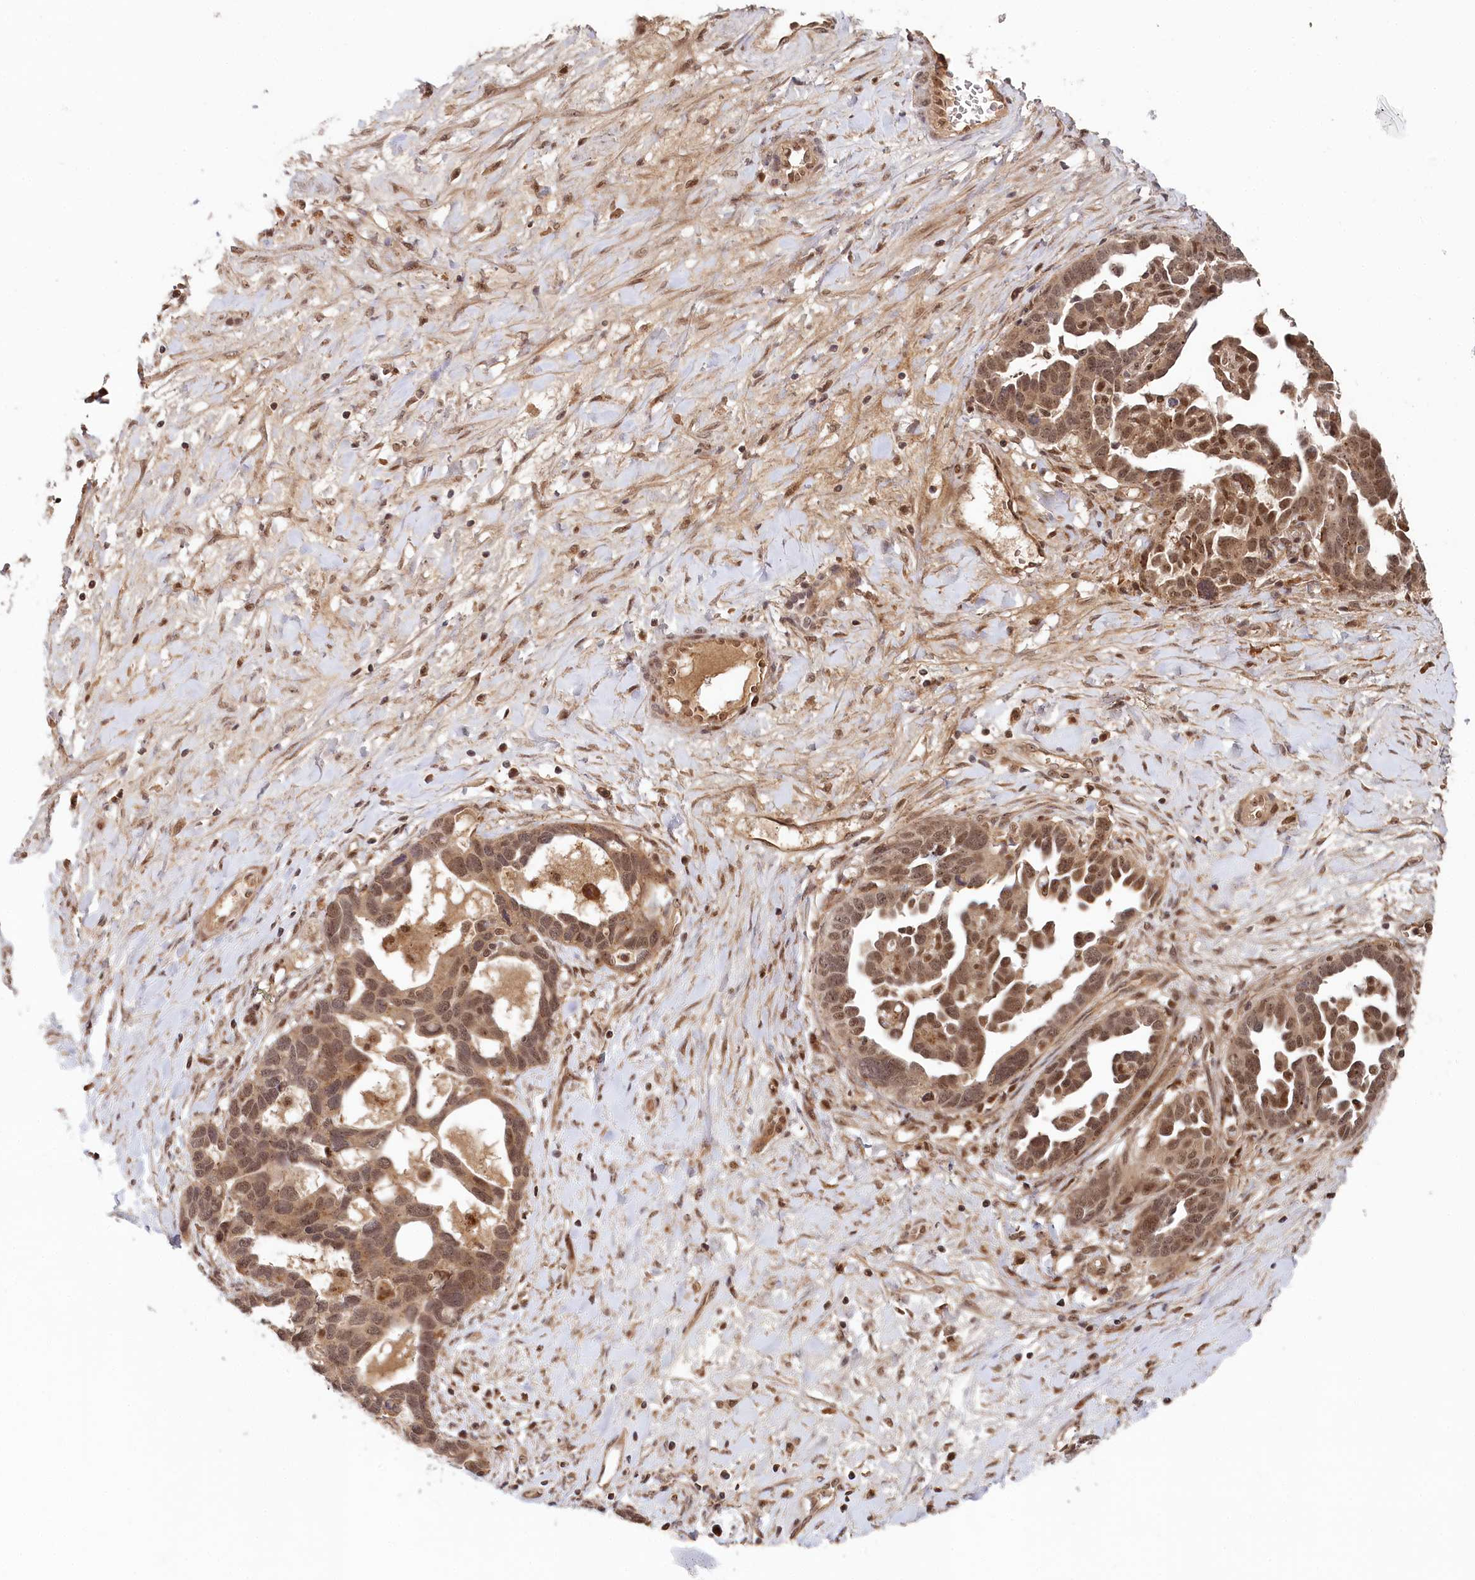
{"staining": {"intensity": "moderate", "quantity": ">75%", "location": "nuclear"}, "tissue": "ovarian cancer", "cell_type": "Tumor cells", "image_type": "cancer", "snomed": [{"axis": "morphology", "description": "Cystadenocarcinoma, serous, NOS"}, {"axis": "topography", "description": "Ovary"}], "caption": "An image showing moderate nuclear positivity in about >75% of tumor cells in ovarian cancer, as visualized by brown immunohistochemical staining.", "gene": "WAPL", "patient": {"sex": "female", "age": 54}}